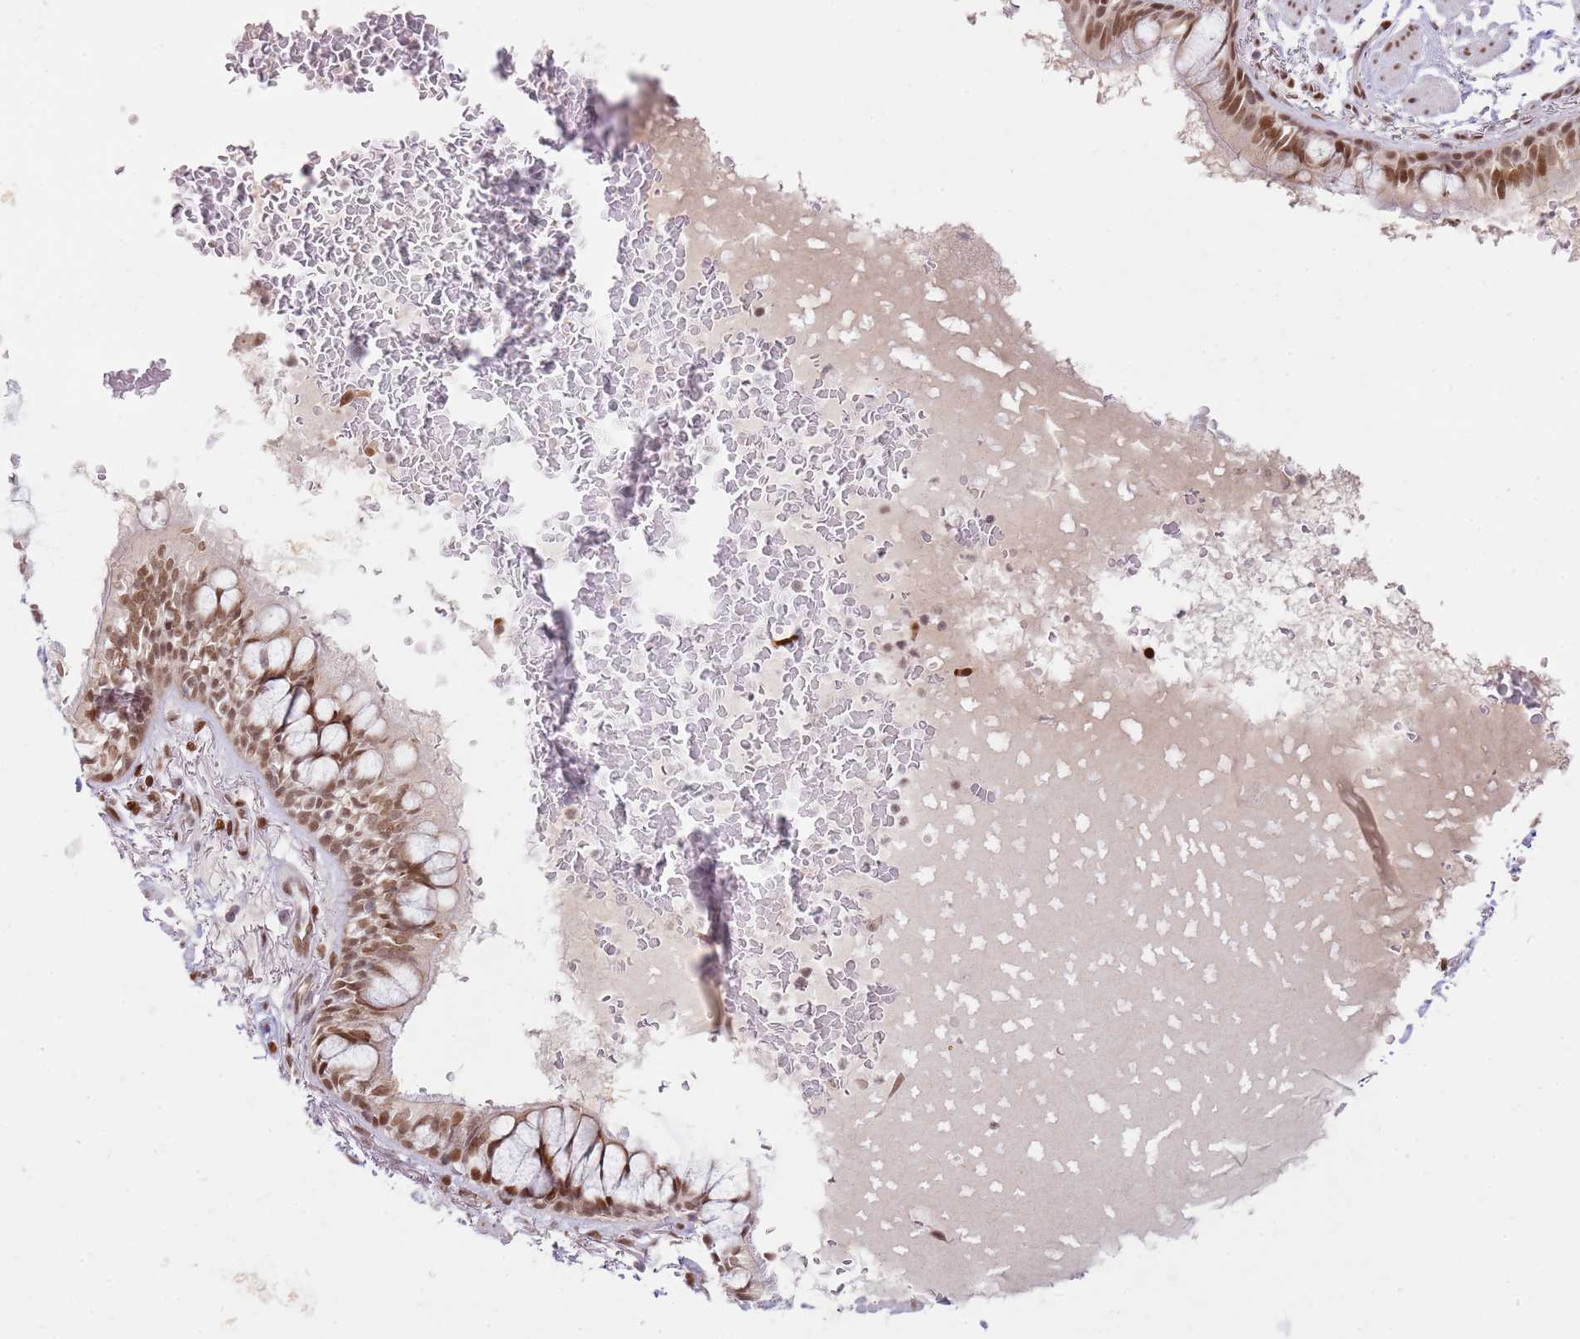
{"staining": {"intensity": "moderate", "quantity": ">75%", "location": "nuclear"}, "tissue": "bronchus", "cell_type": "Respiratory epithelial cells", "image_type": "normal", "snomed": [{"axis": "morphology", "description": "Normal tissue, NOS"}, {"axis": "topography", "description": "Bronchus"}], "caption": "The image displays staining of normal bronchus, revealing moderate nuclear protein positivity (brown color) within respiratory epithelial cells.", "gene": "PHC2", "patient": {"sex": "male", "age": 70}}